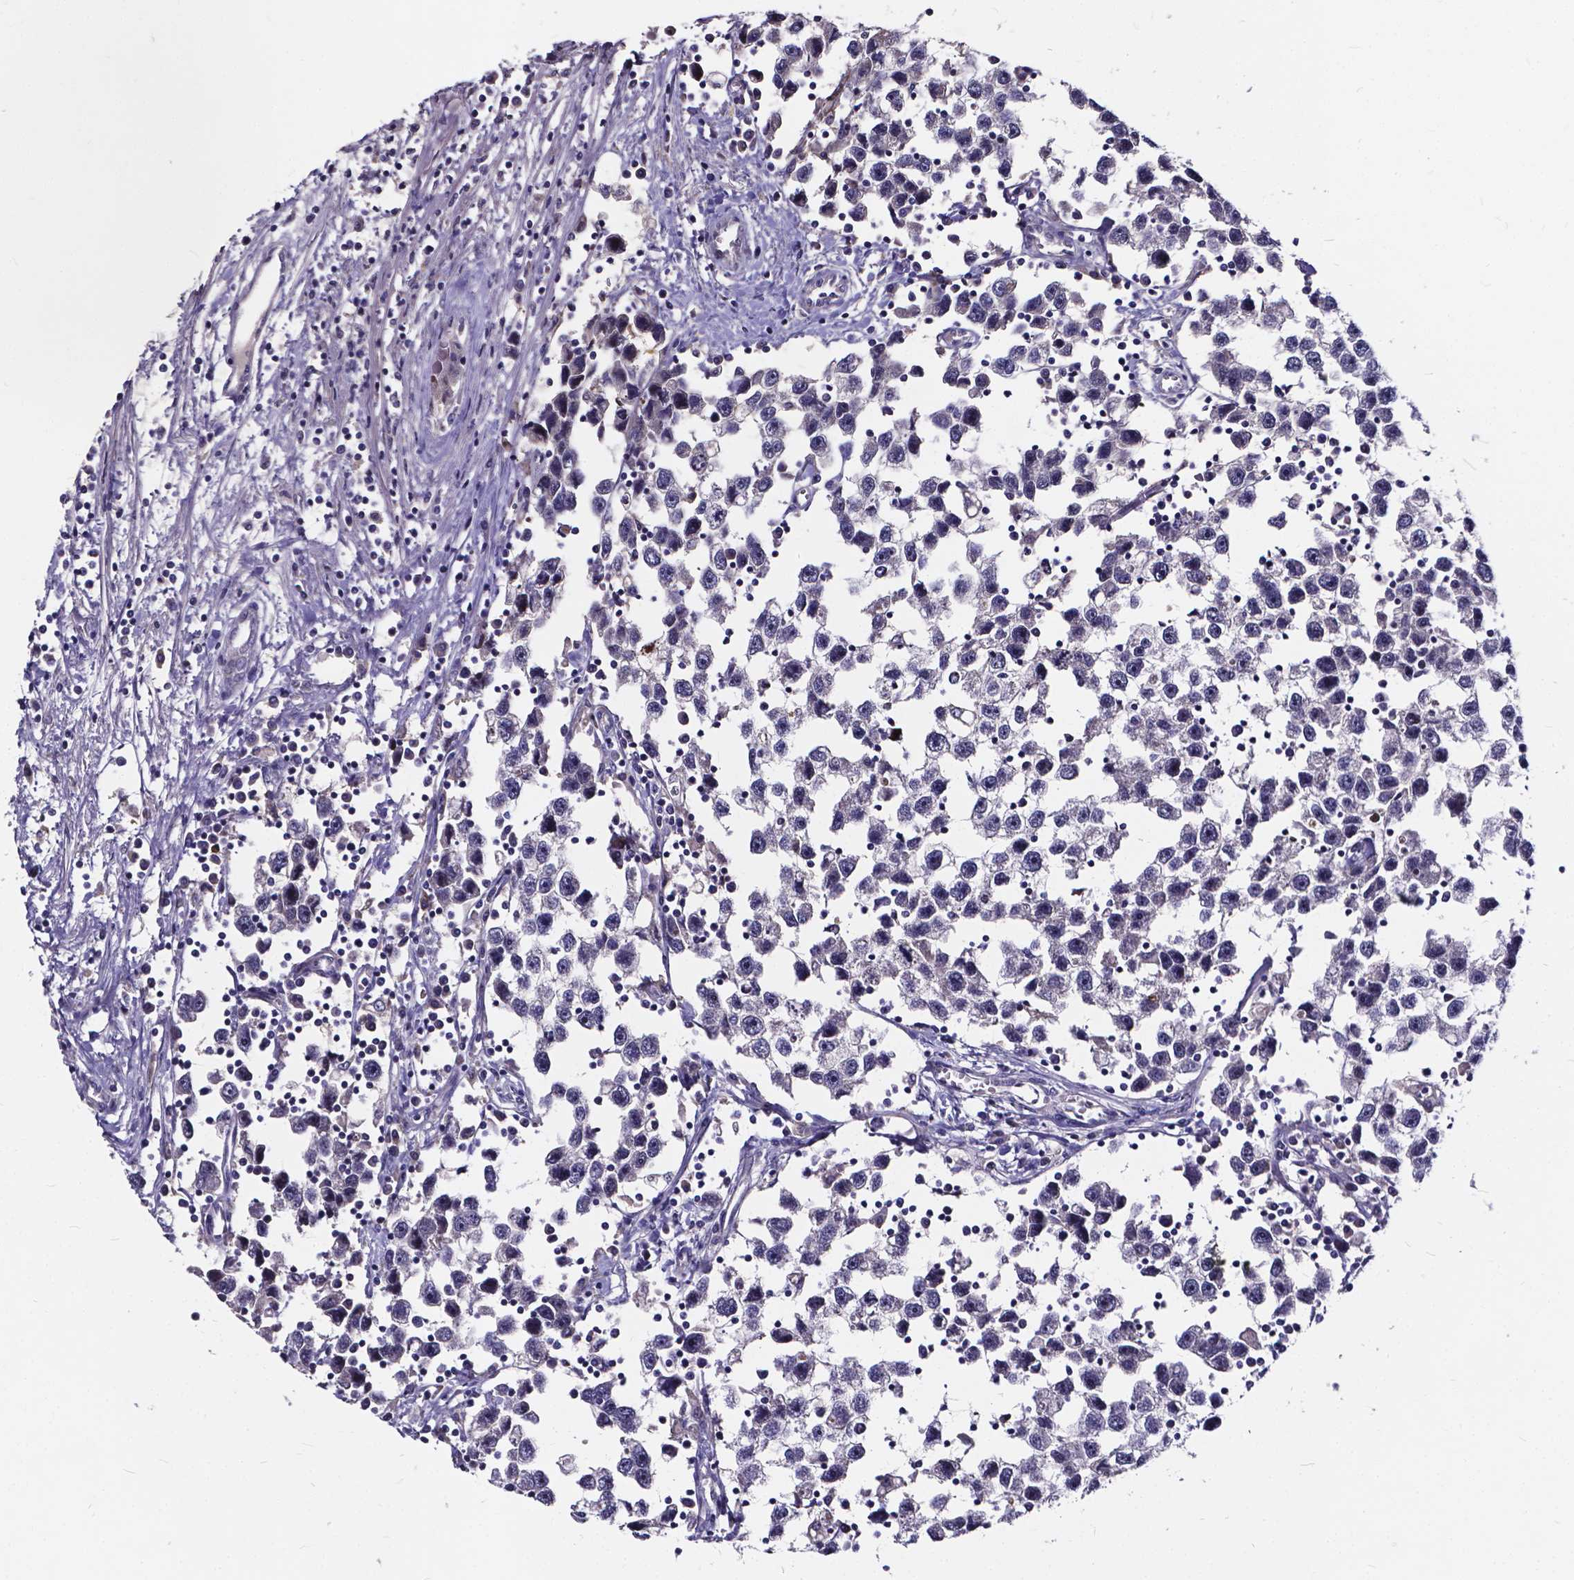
{"staining": {"intensity": "negative", "quantity": "none", "location": "none"}, "tissue": "testis cancer", "cell_type": "Tumor cells", "image_type": "cancer", "snomed": [{"axis": "morphology", "description": "Seminoma, NOS"}, {"axis": "topography", "description": "Testis"}], "caption": "Tumor cells are negative for brown protein staining in testis cancer.", "gene": "SOWAHA", "patient": {"sex": "male", "age": 30}}